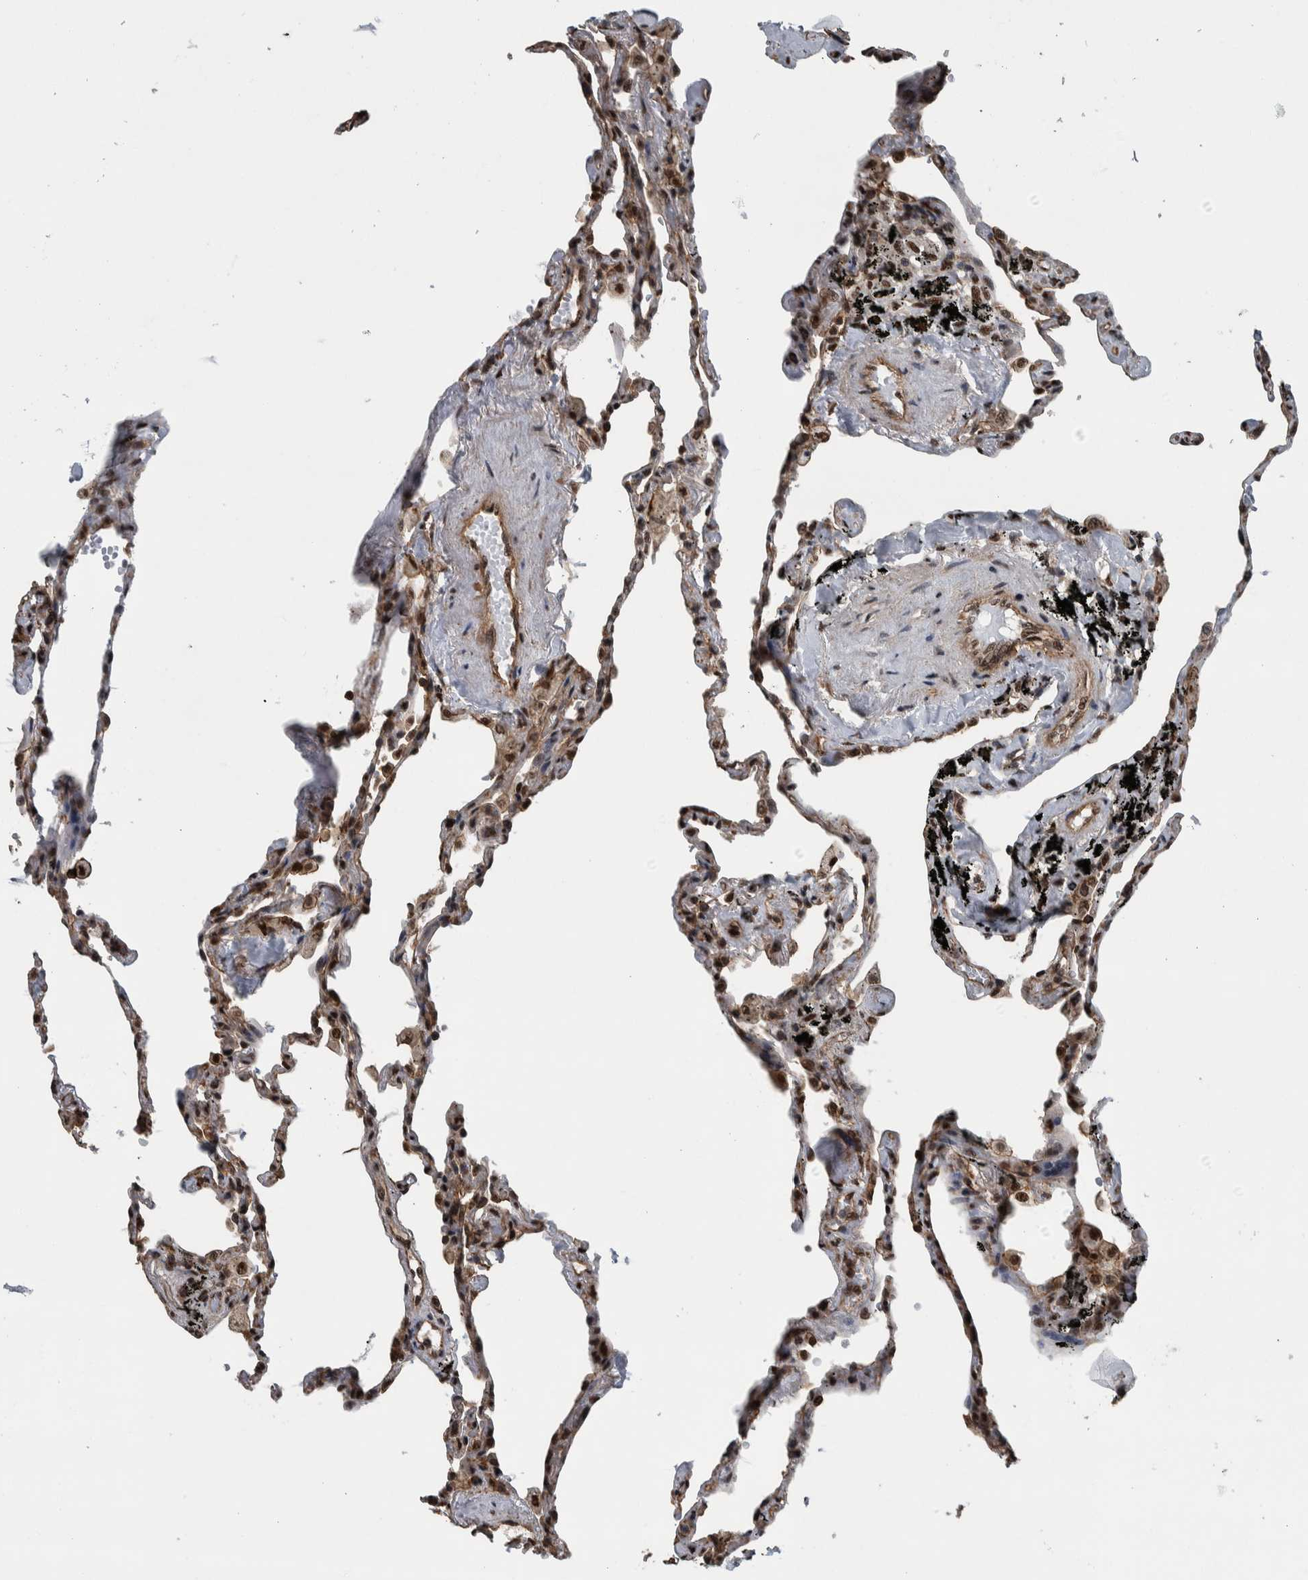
{"staining": {"intensity": "strong", "quantity": ">75%", "location": "nuclear"}, "tissue": "lung", "cell_type": "Alveolar cells", "image_type": "normal", "snomed": [{"axis": "morphology", "description": "Normal tissue, NOS"}, {"axis": "topography", "description": "Lung"}], "caption": "High-power microscopy captured an immunohistochemistry (IHC) histopathology image of normal lung, revealing strong nuclear staining in about >75% of alveolar cells.", "gene": "FAM135B", "patient": {"sex": "male", "age": 59}}